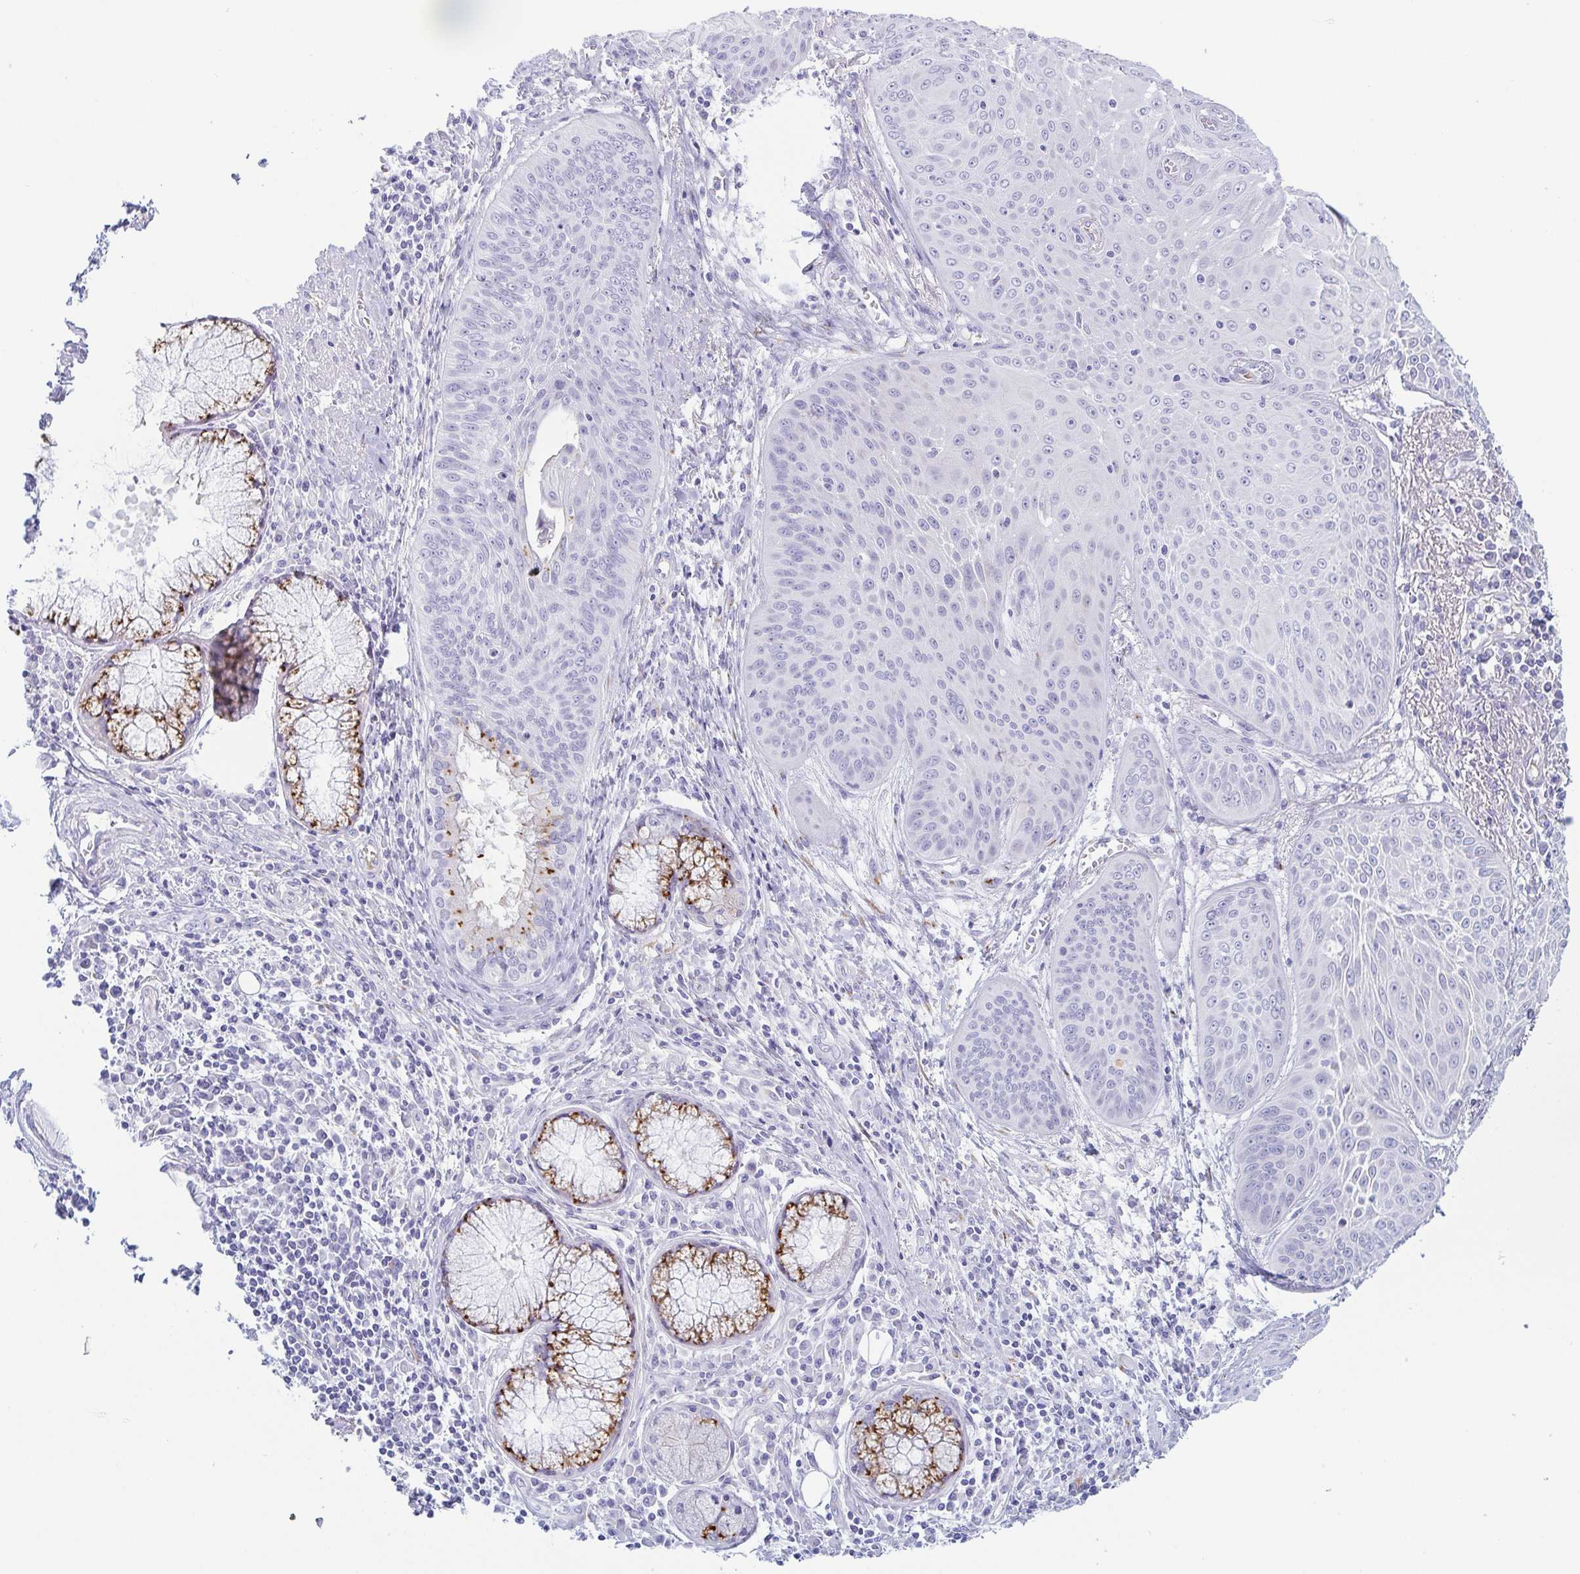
{"staining": {"intensity": "negative", "quantity": "none", "location": "none"}, "tissue": "lung cancer", "cell_type": "Tumor cells", "image_type": "cancer", "snomed": [{"axis": "morphology", "description": "Squamous cell carcinoma, NOS"}, {"axis": "topography", "description": "Lung"}], "caption": "The image exhibits no significant staining in tumor cells of lung cancer (squamous cell carcinoma).", "gene": "LDLRAD1", "patient": {"sex": "male", "age": 74}}